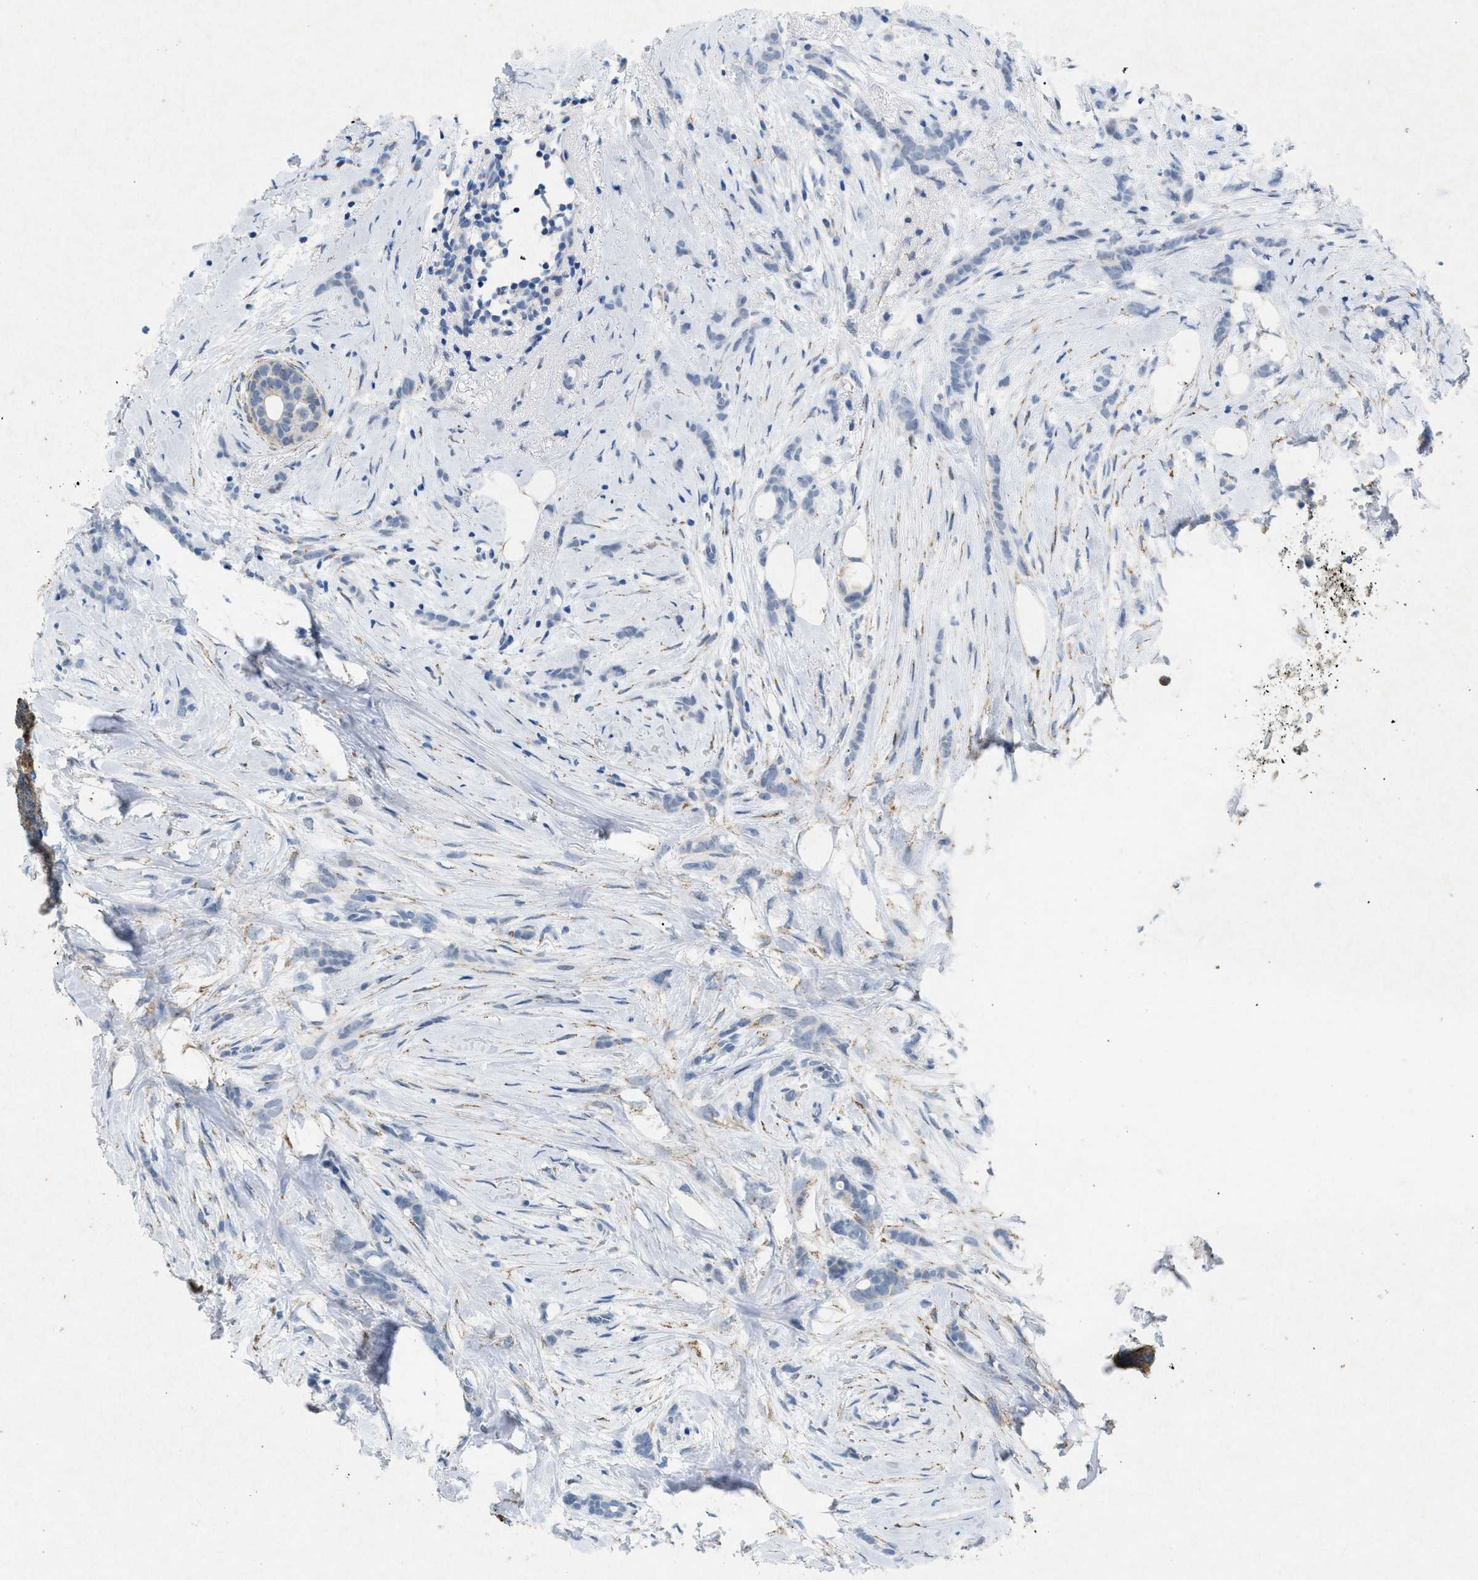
{"staining": {"intensity": "negative", "quantity": "none", "location": "none"}, "tissue": "breast cancer", "cell_type": "Tumor cells", "image_type": "cancer", "snomed": [{"axis": "morphology", "description": "Lobular carcinoma, in situ"}, {"axis": "morphology", "description": "Lobular carcinoma"}, {"axis": "topography", "description": "Breast"}], "caption": "Tumor cells show no significant positivity in breast cancer.", "gene": "TASOR", "patient": {"sex": "female", "age": 41}}